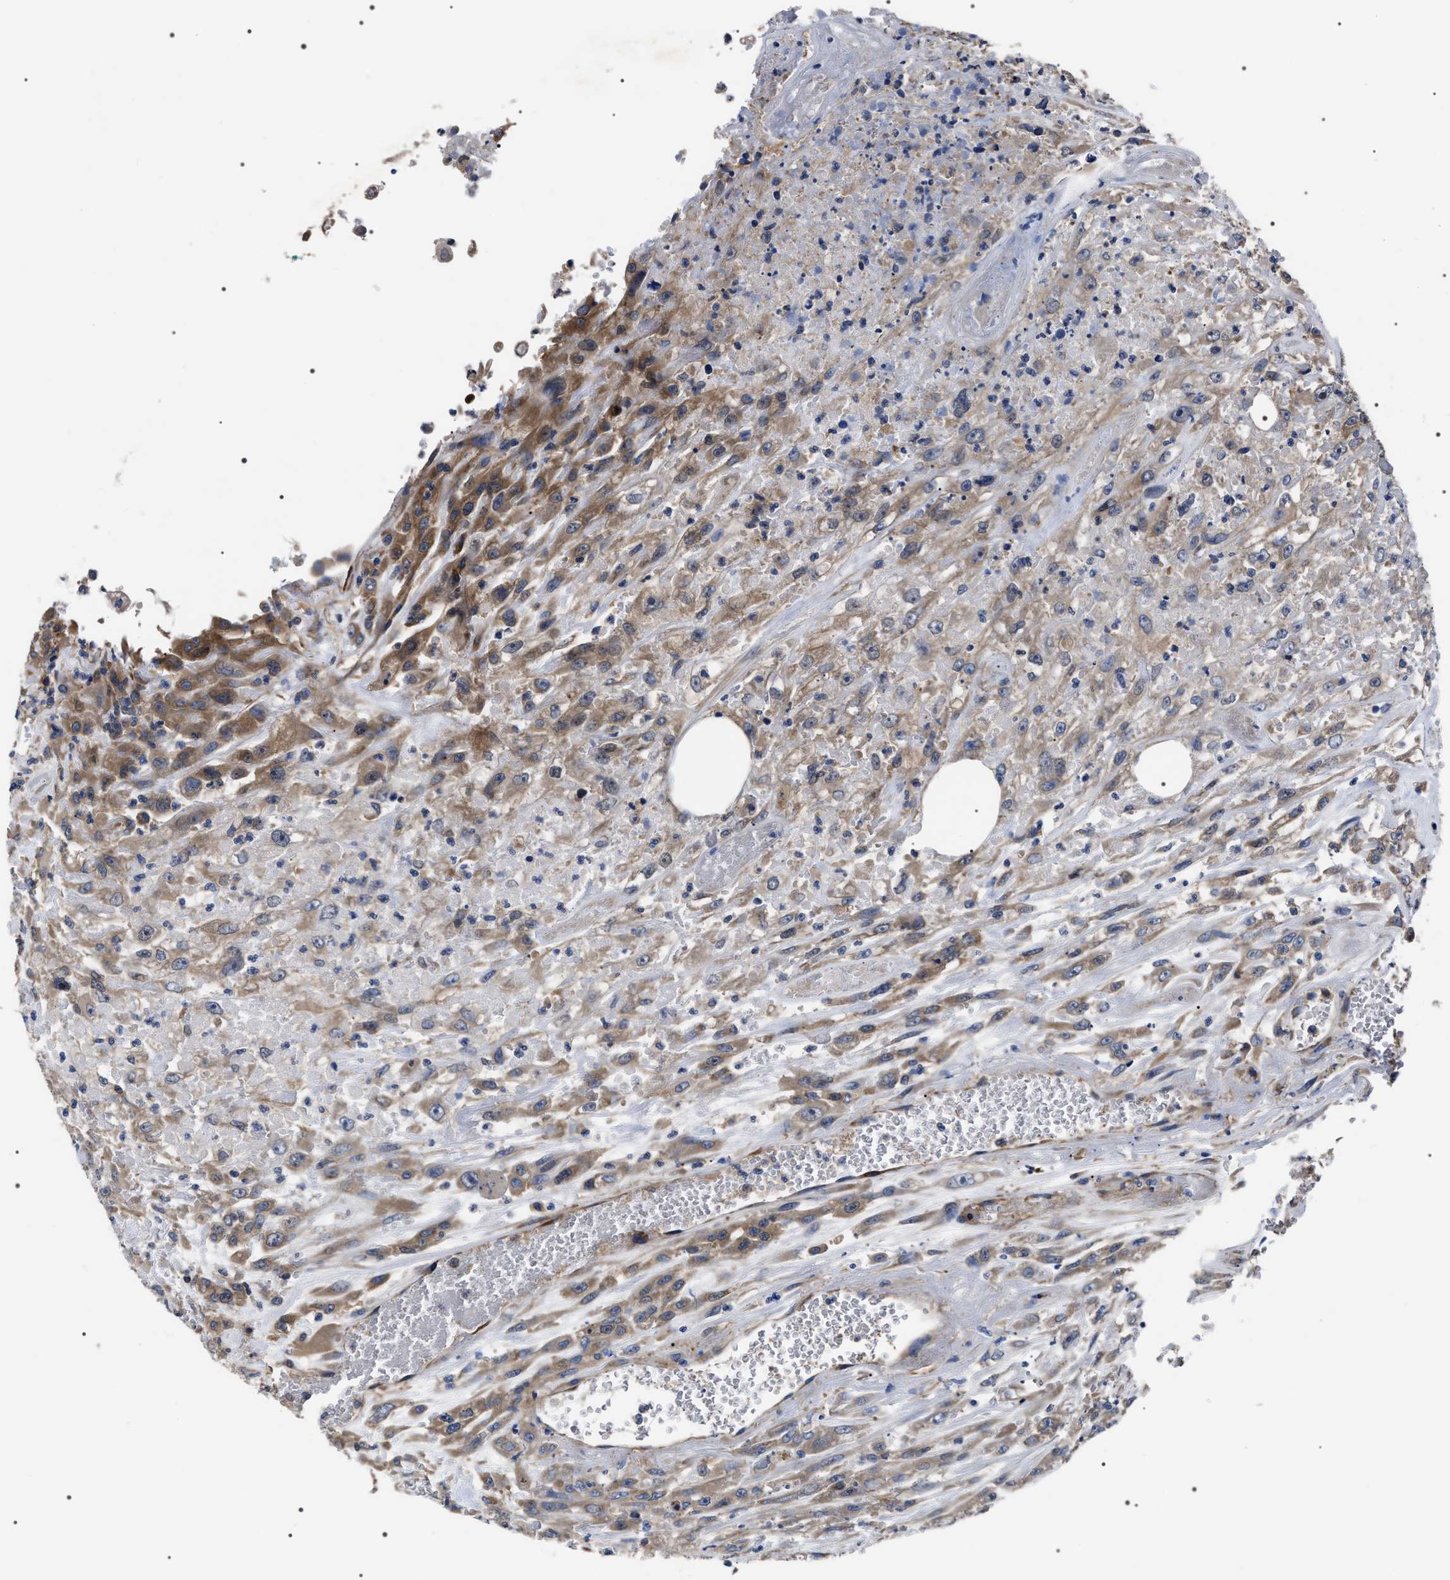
{"staining": {"intensity": "moderate", "quantity": ">75%", "location": "cytoplasmic/membranous"}, "tissue": "urothelial cancer", "cell_type": "Tumor cells", "image_type": "cancer", "snomed": [{"axis": "morphology", "description": "Urothelial carcinoma, High grade"}, {"axis": "topography", "description": "Urinary bladder"}], "caption": "DAB (3,3'-diaminobenzidine) immunohistochemical staining of urothelial cancer demonstrates moderate cytoplasmic/membranous protein expression in approximately >75% of tumor cells.", "gene": "MIS18A", "patient": {"sex": "male", "age": 46}}